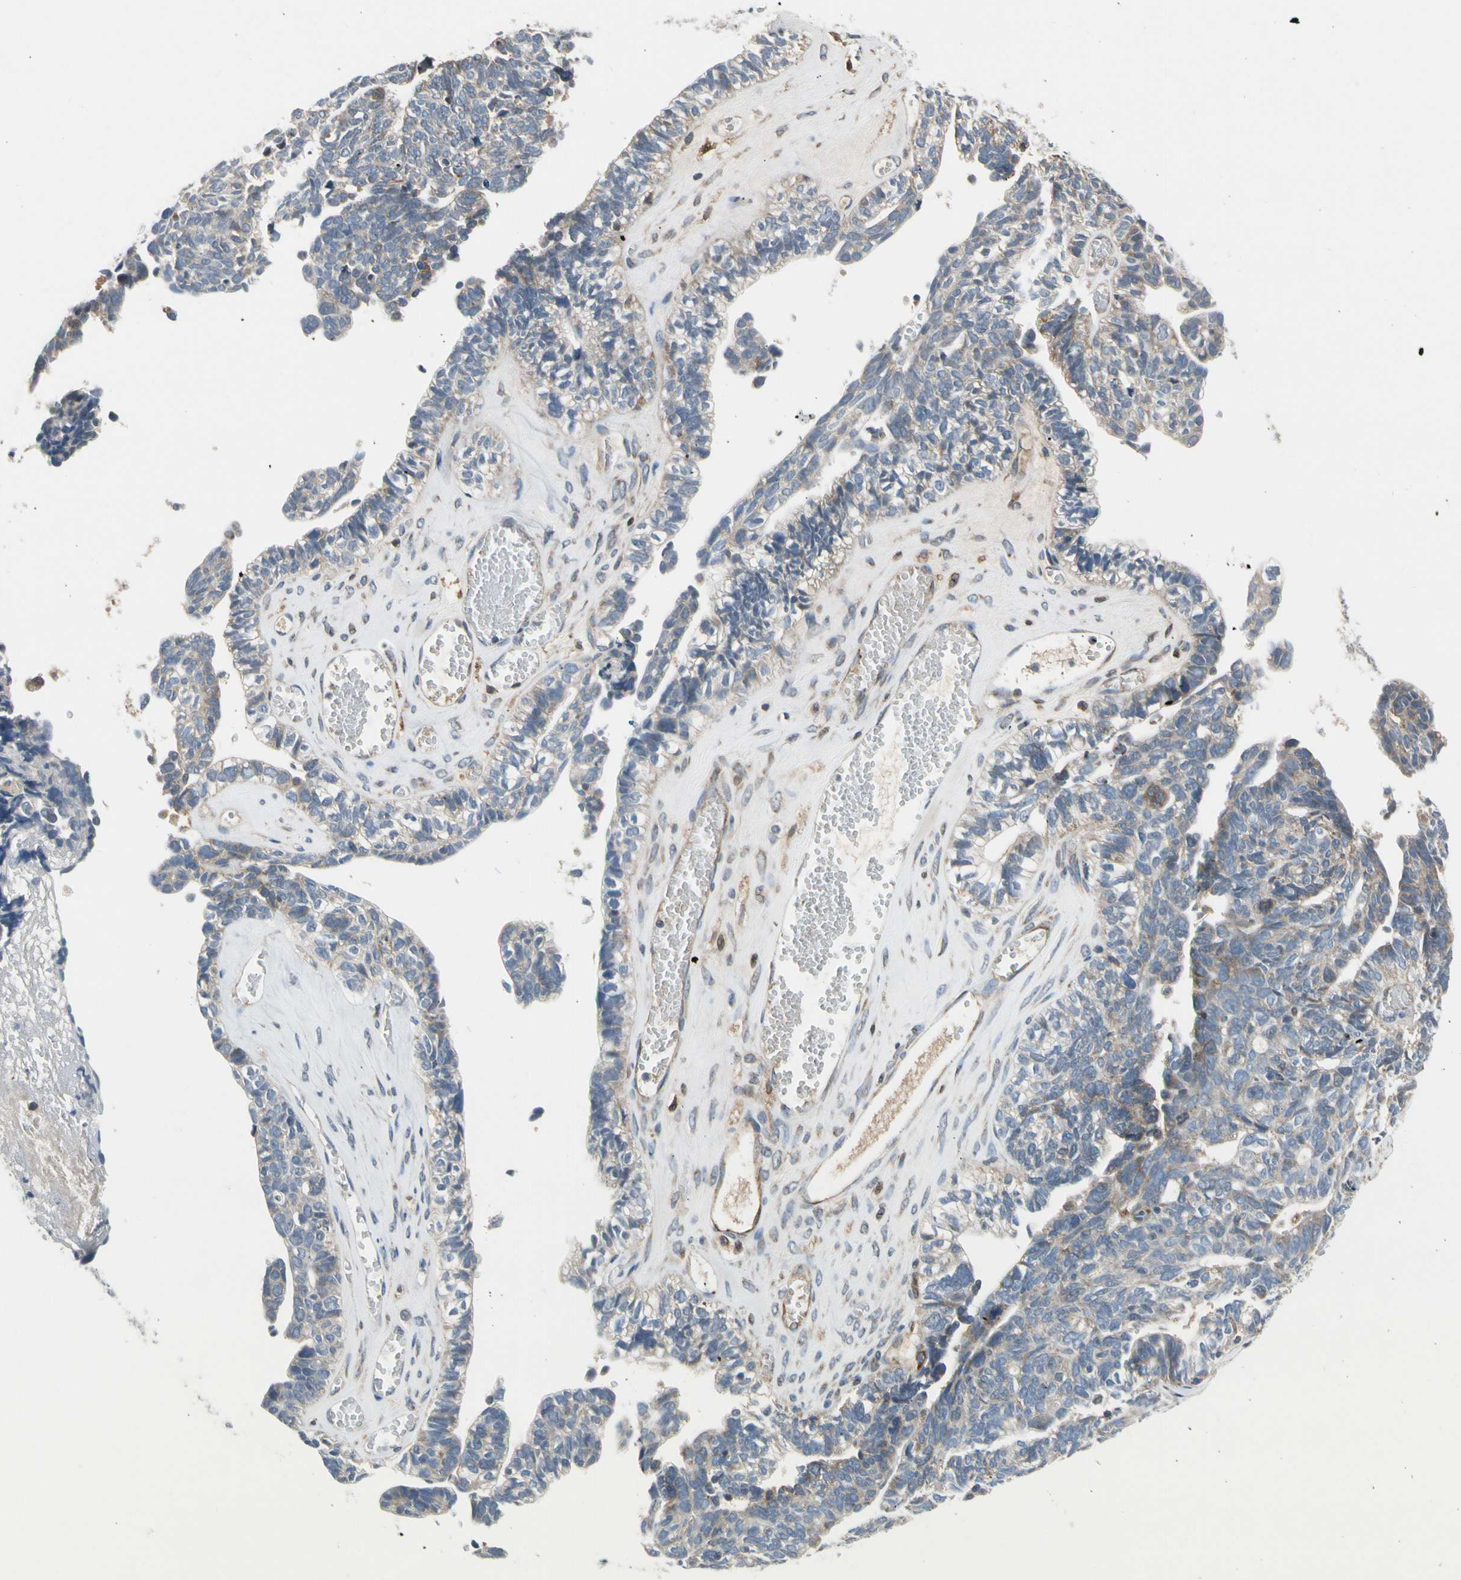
{"staining": {"intensity": "weak", "quantity": "25%-75%", "location": "cytoplasmic/membranous"}, "tissue": "ovarian cancer", "cell_type": "Tumor cells", "image_type": "cancer", "snomed": [{"axis": "morphology", "description": "Cystadenocarcinoma, serous, NOS"}, {"axis": "topography", "description": "Ovary"}], "caption": "Immunohistochemistry micrograph of neoplastic tissue: ovarian cancer stained using immunohistochemistry (IHC) displays low levels of weak protein expression localized specifically in the cytoplasmic/membranous of tumor cells, appearing as a cytoplasmic/membranous brown color.", "gene": "NPHP3", "patient": {"sex": "female", "age": 79}}